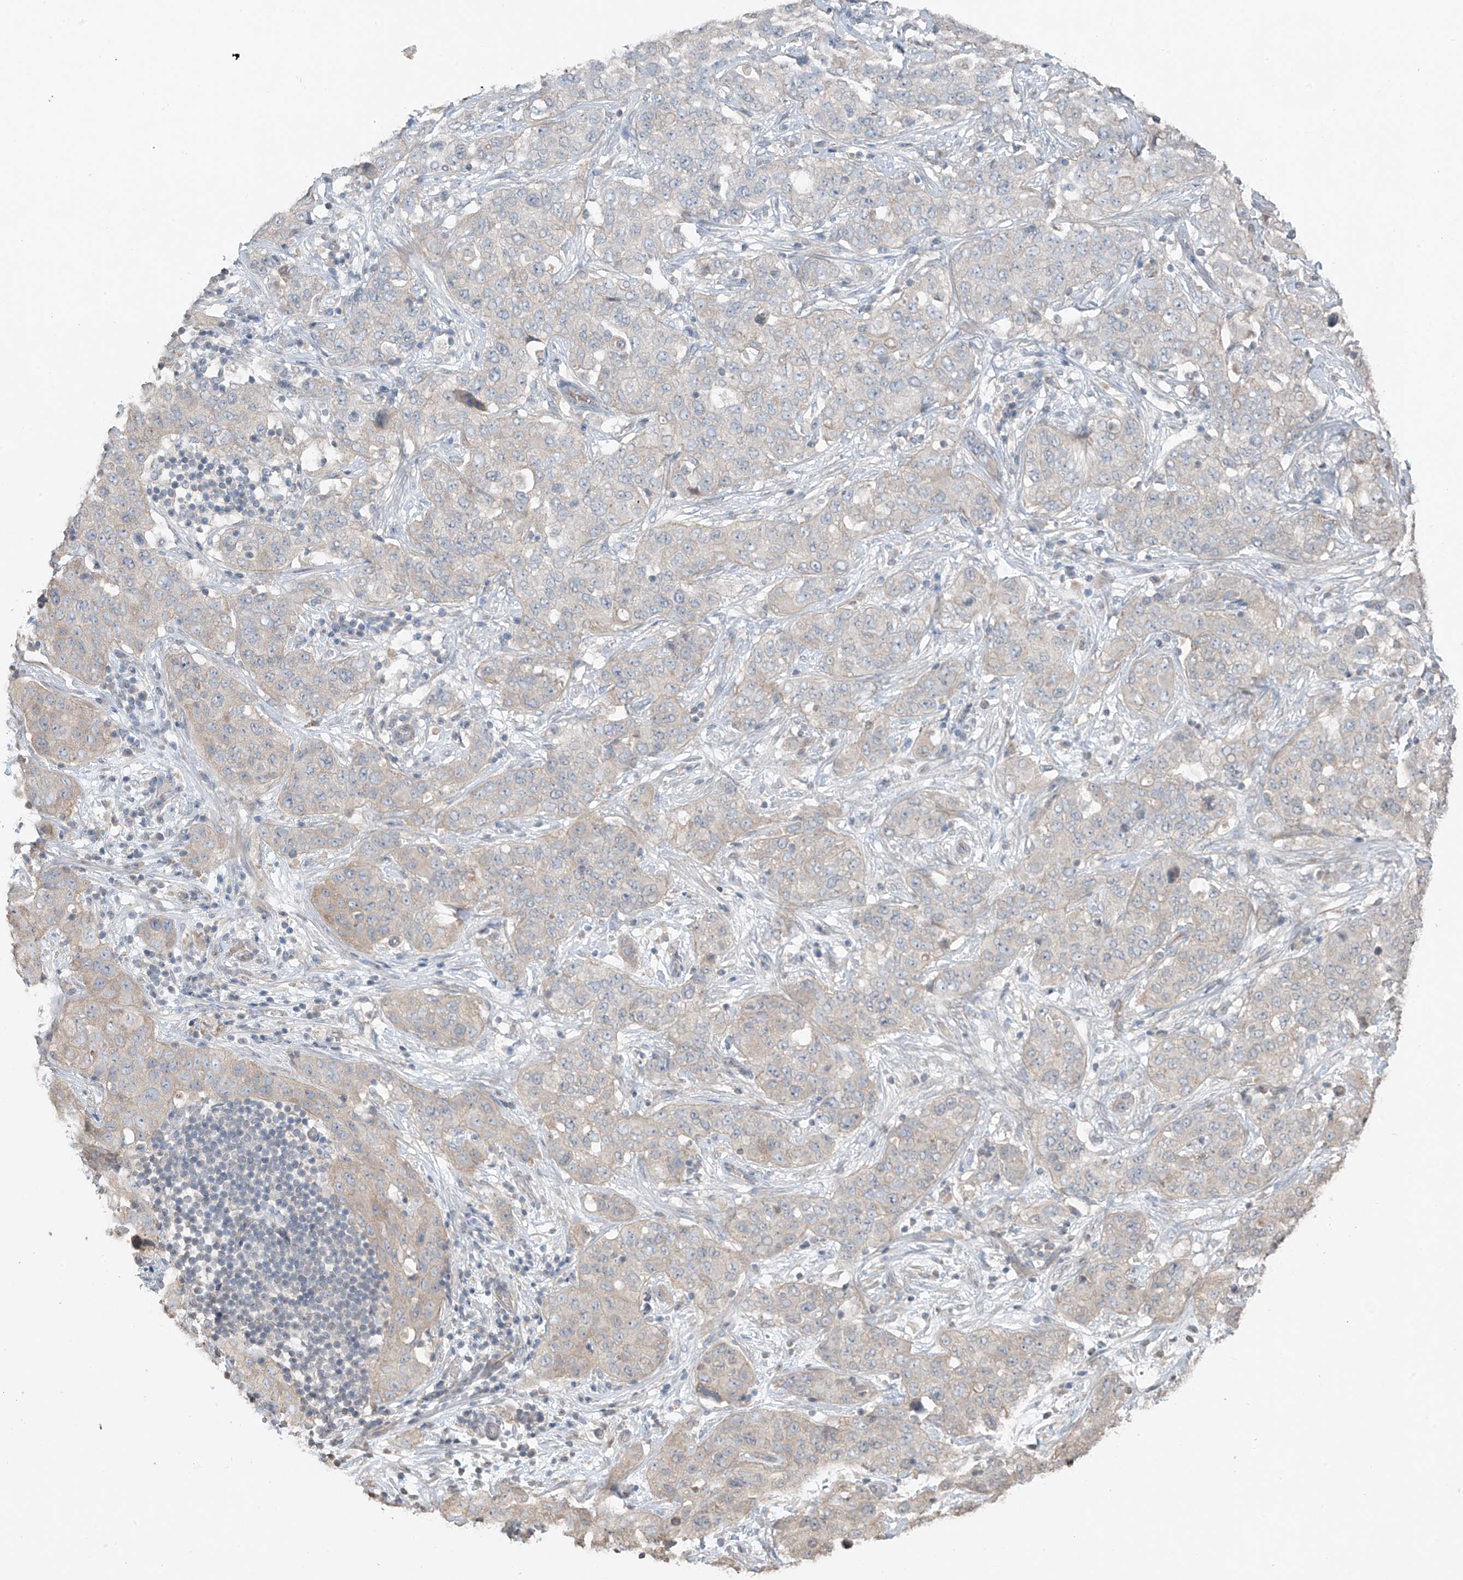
{"staining": {"intensity": "negative", "quantity": "none", "location": "none"}, "tissue": "stomach cancer", "cell_type": "Tumor cells", "image_type": "cancer", "snomed": [{"axis": "morphology", "description": "Normal tissue, NOS"}, {"axis": "morphology", "description": "Adenocarcinoma, NOS"}, {"axis": "topography", "description": "Lymph node"}, {"axis": "topography", "description": "Stomach"}], "caption": "This is a histopathology image of IHC staining of stomach adenocarcinoma, which shows no staining in tumor cells.", "gene": "HOXA11", "patient": {"sex": "male", "age": 48}}